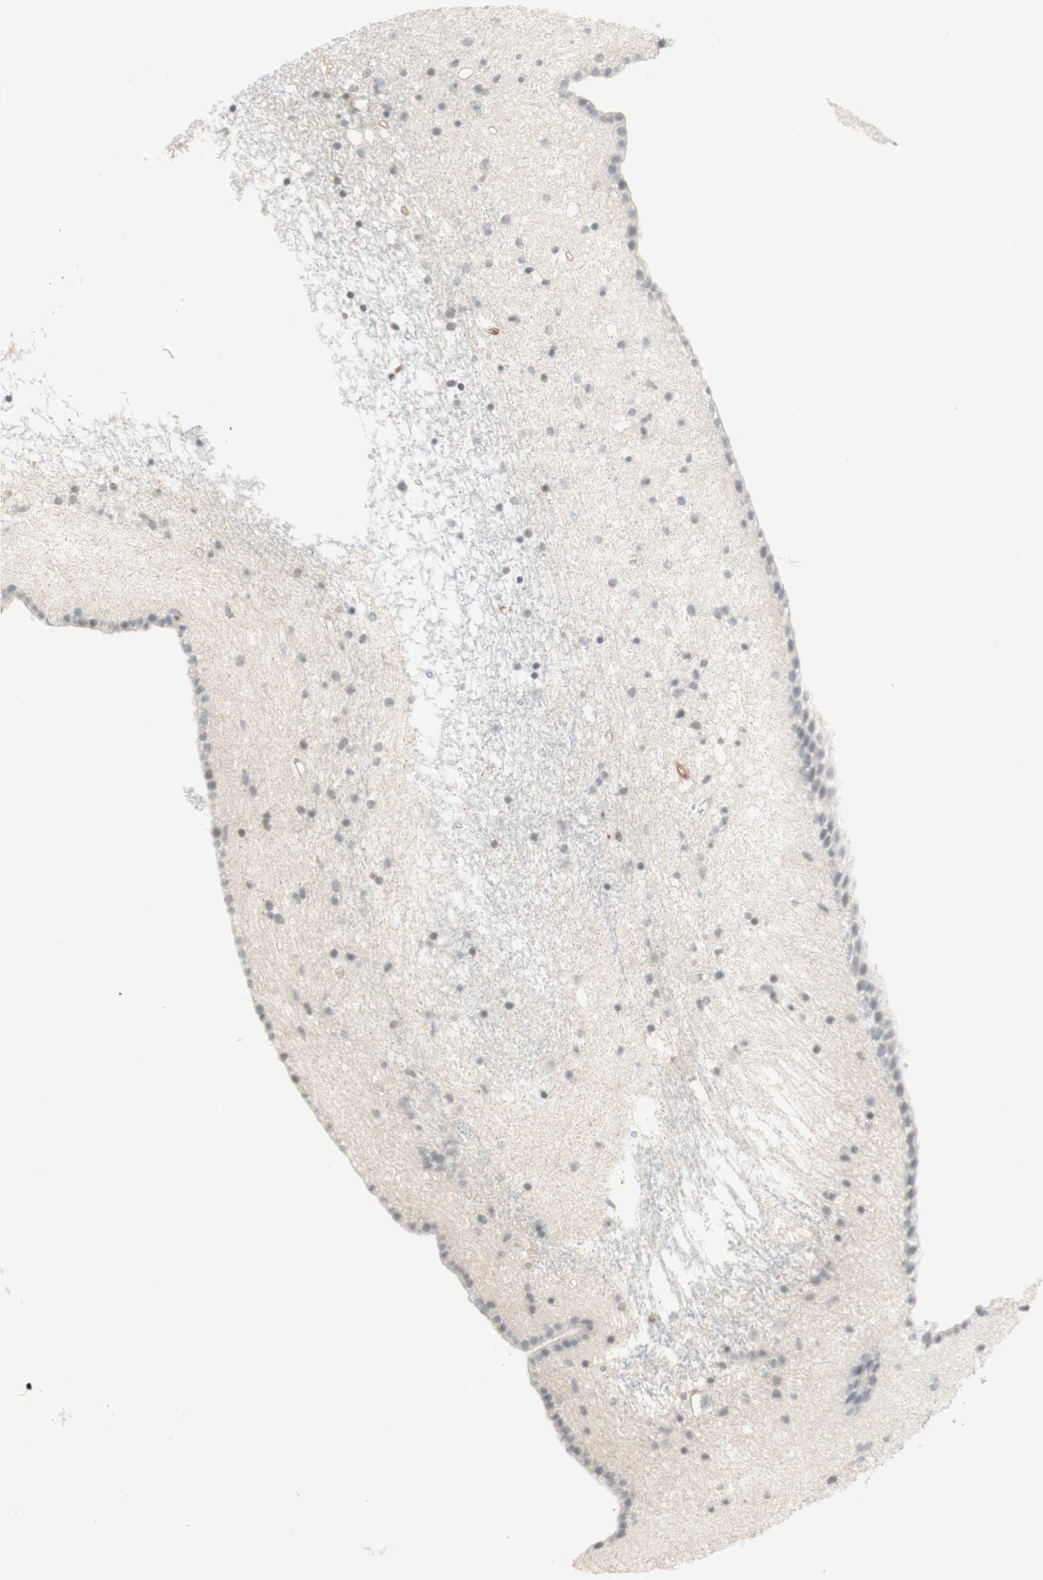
{"staining": {"intensity": "negative", "quantity": "none", "location": "none"}, "tissue": "caudate", "cell_type": "Glial cells", "image_type": "normal", "snomed": [{"axis": "morphology", "description": "Normal tissue, NOS"}, {"axis": "topography", "description": "Lateral ventricle wall"}], "caption": "IHC of normal caudate displays no expression in glial cells.", "gene": "NID1", "patient": {"sex": "male", "age": 45}}